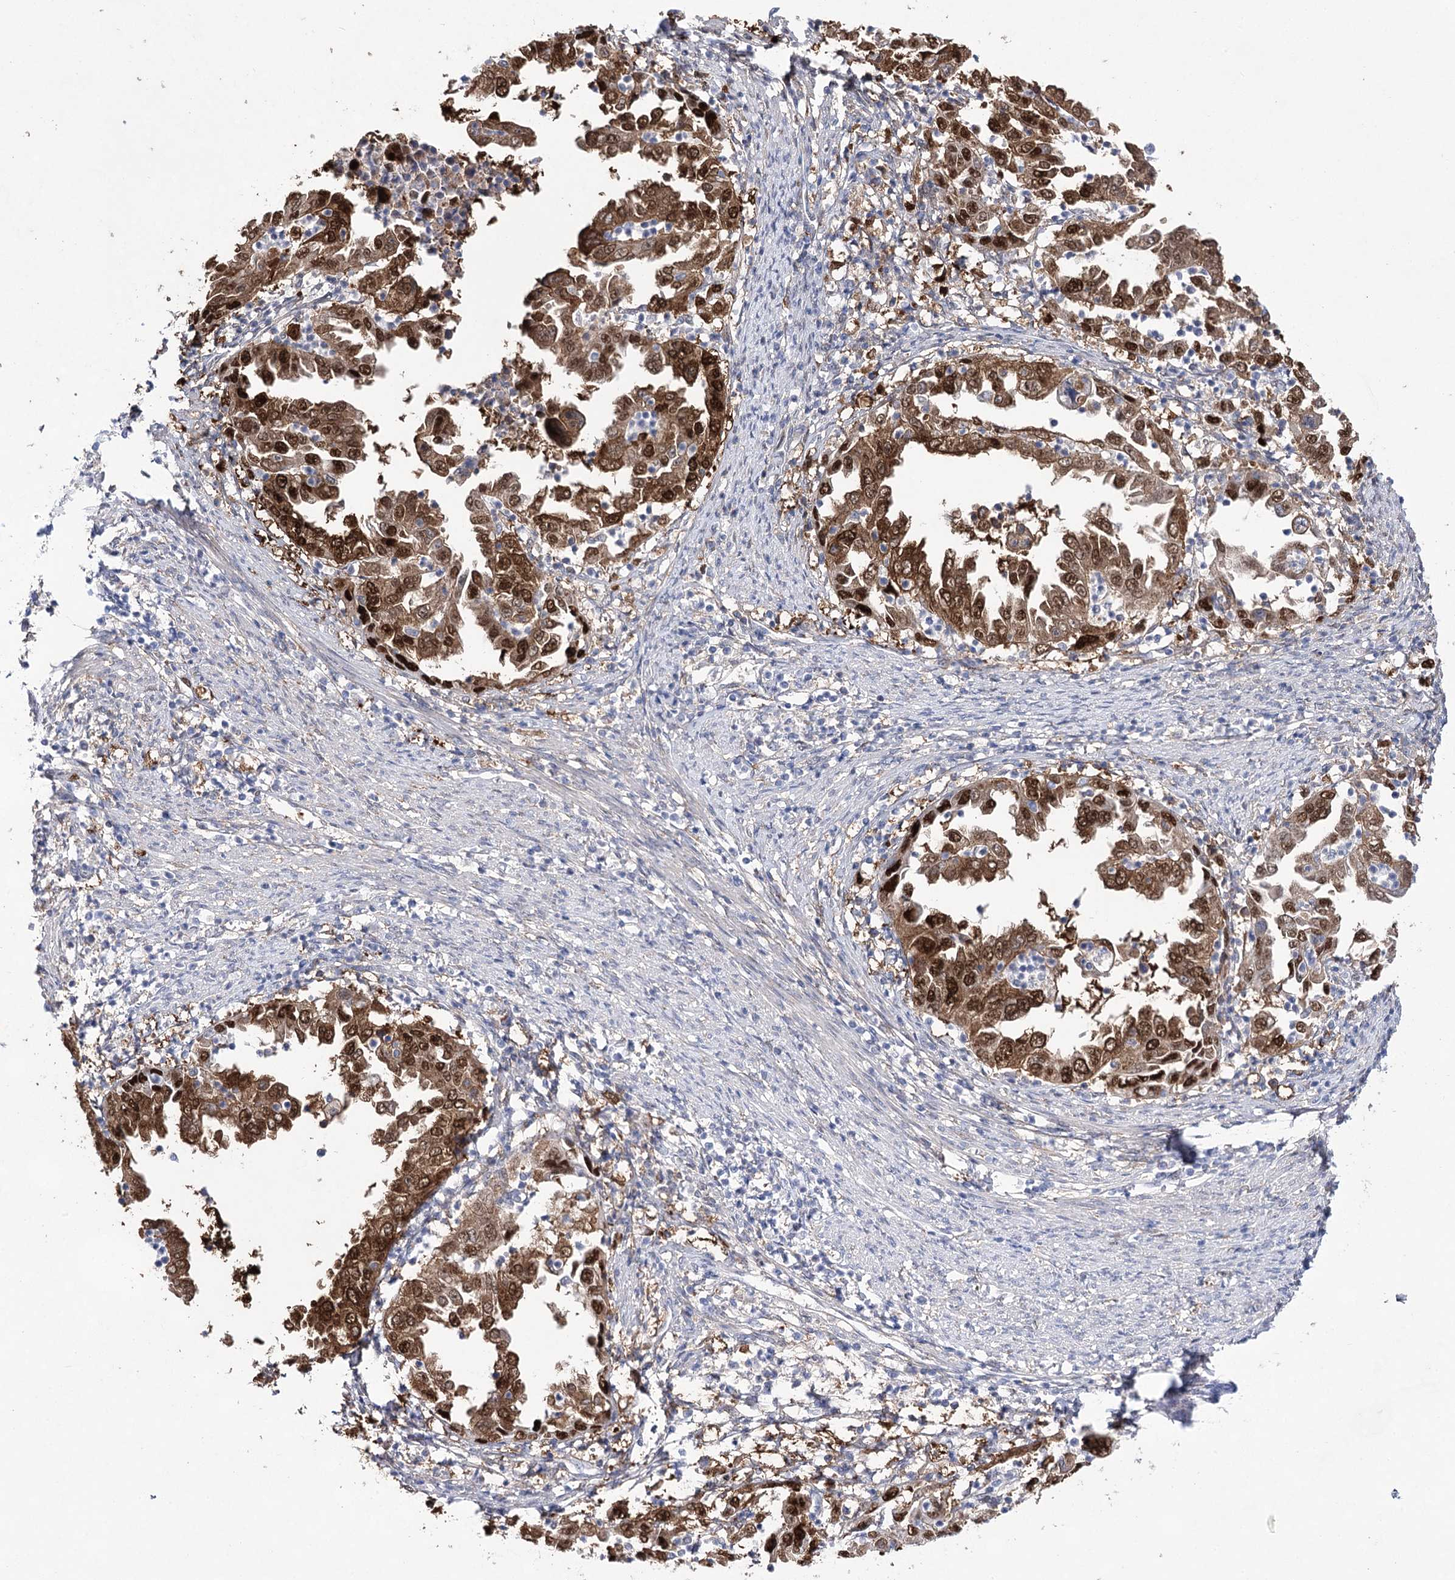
{"staining": {"intensity": "strong", "quantity": ">75%", "location": "cytoplasmic/membranous,nuclear"}, "tissue": "endometrial cancer", "cell_type": "Tumor cells", "image_type": "cancer", "snomed": [{"axis": "morphology", "description": "Adenocarcinoma, NOS"}, {"axis": "topography", "description": "Endometrium"}], "caption": "The histopathology image displays staining of adenocarcinoma (endometrial), revealing strong cytoplasmic/membranous and nuclear protein positivity (brown color) within tumor cells. (brown staining indicates protein expression, while blue staining denotes nuclei).", "gene": "UGDH", "patient": {"sex": "female", "age": 85}}